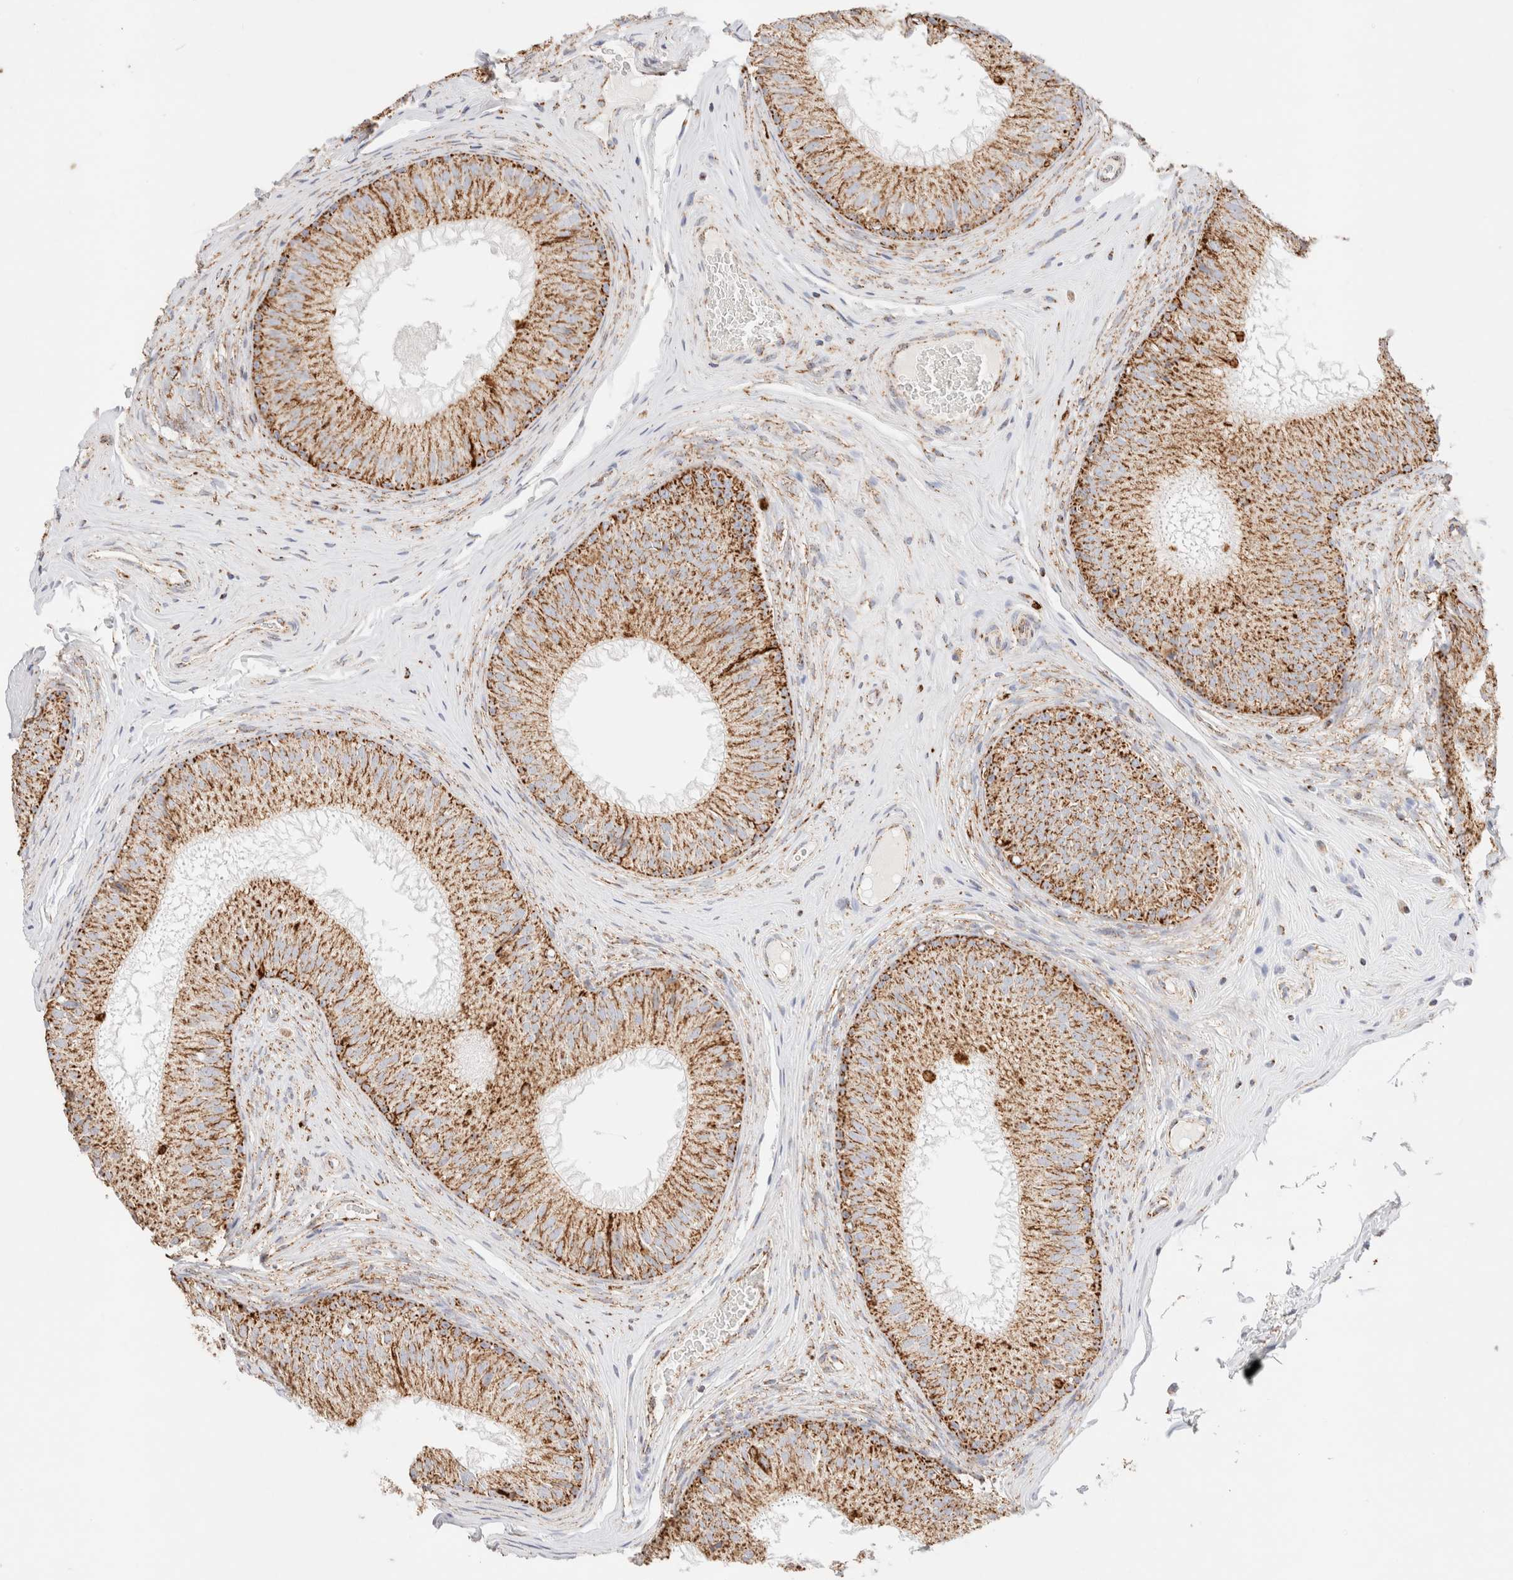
{"staining": {"intensity": "moderate", "quantity": ">75%", "location": "cytoplasmic/membranous"}, "tissue": "epididymis", "cell_type": "Glandular cells", "image_type": "normal", "snomed": [{"axis": "morphology", "description": "Normal tissue, NOS"}, {"axis": "topography", "description": "Epididymis"}], "caption": "The image exhibits staining of benign epididymis, revealing moderate cytoplasmic/membranous protein expression (brown color) within glandular cells. Using DAB (brown) and hematoxylin (blue) stains, captured at high magnification using brightfield microscopy.", "gene": "PHB2", "patient": {"sex": "male", "age": 32}}